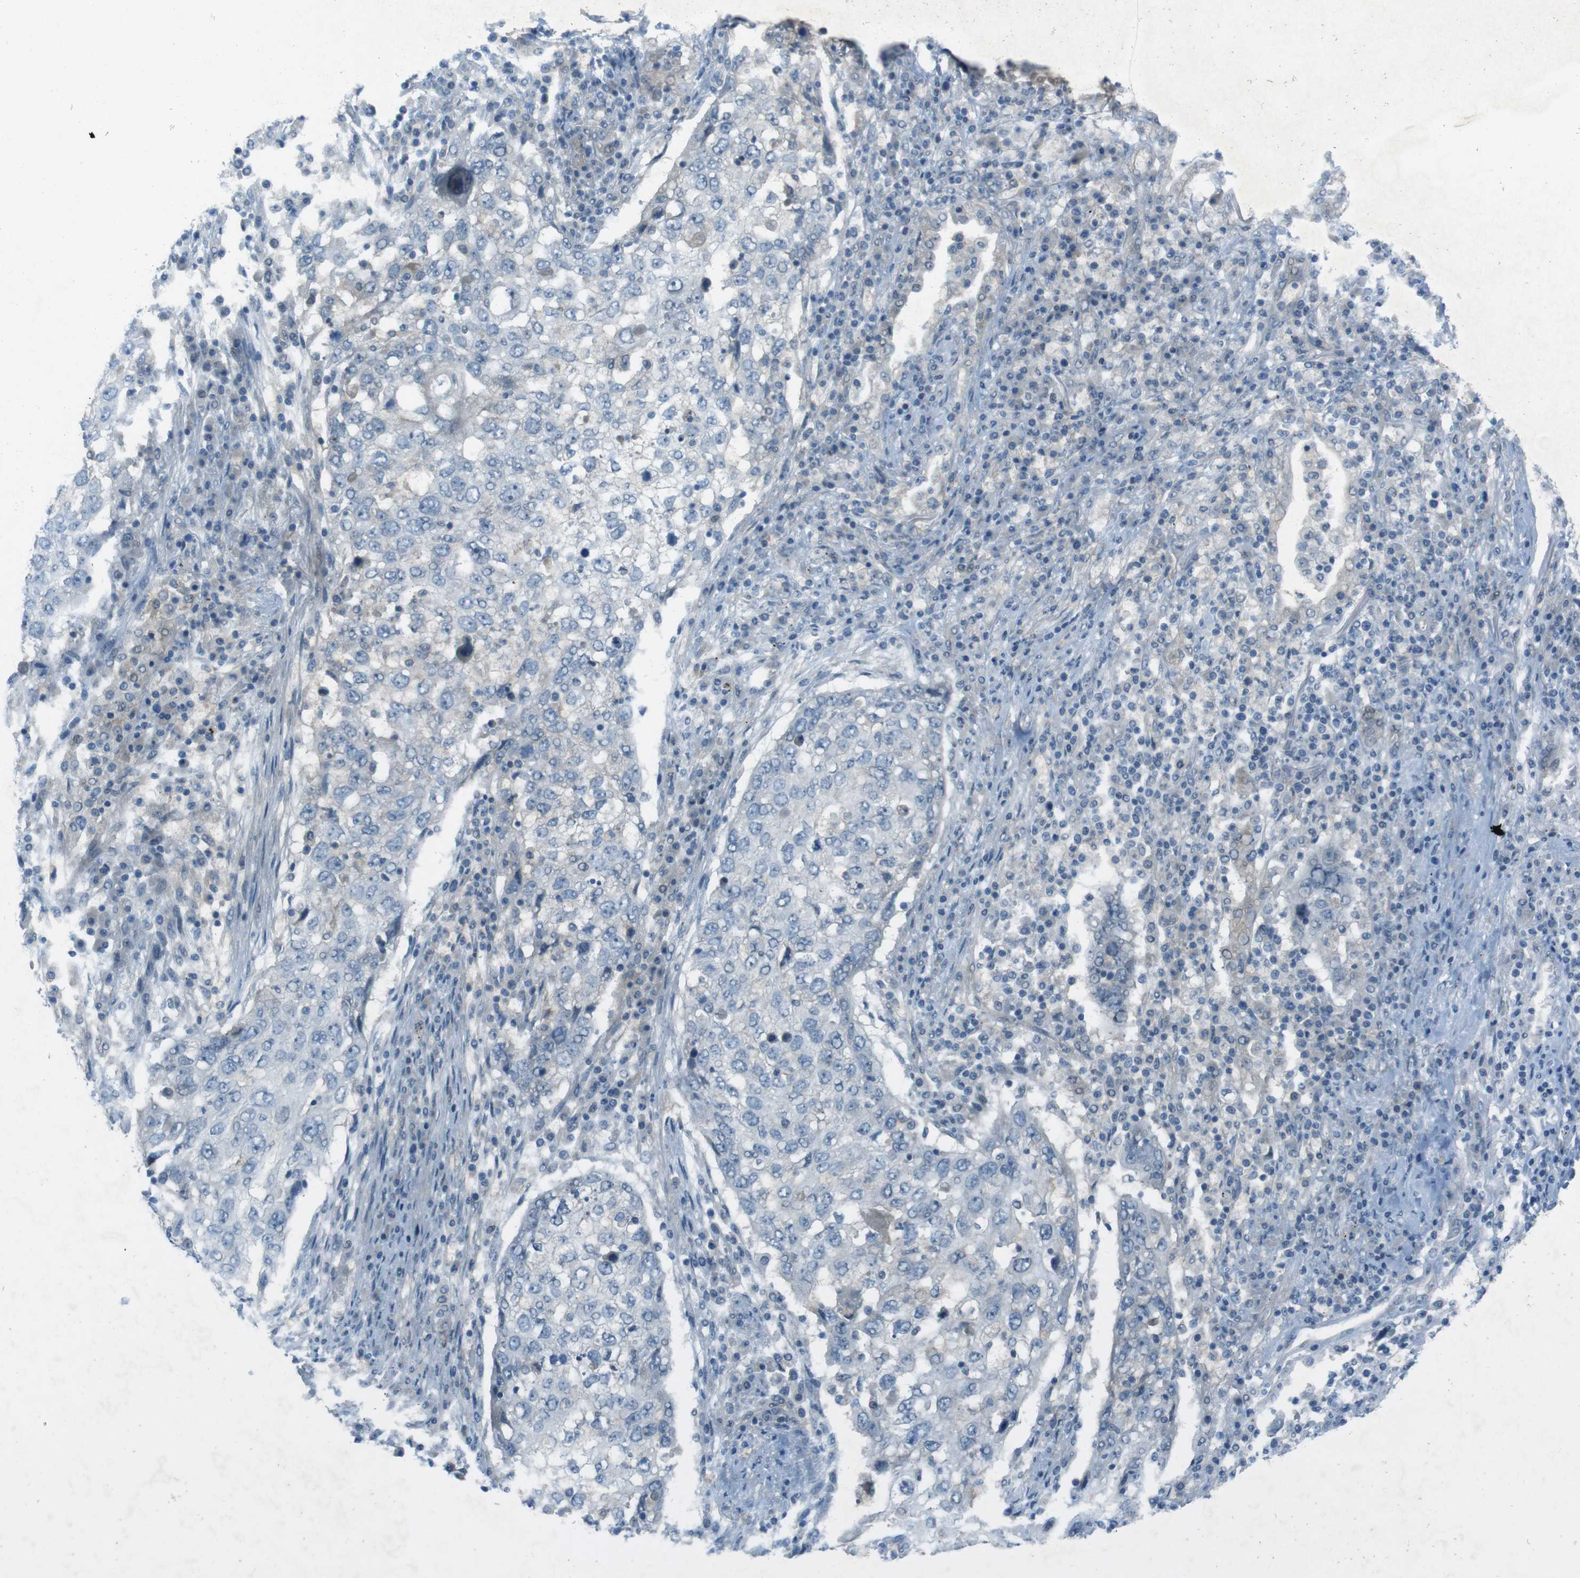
{"staining": {"intensity": "negative", "quantity": "none", "location": "none"}, "tissue": "lung cancer", "cell_type": "Tumor cells", "image_type": "cancer", "snomed": [{"axis": "morphology", "description": "Squamous cell carcinoma, NOS"}, {"axis": "topography", "description": "Lung"}], "caption": "IHC micrograph of lung squamous cell carcinoma stained for a protein (brown), which shows no staining in tumor cells.", "gene": "ZDHHC20", "patient": {"sex": "female", "age": 63}}